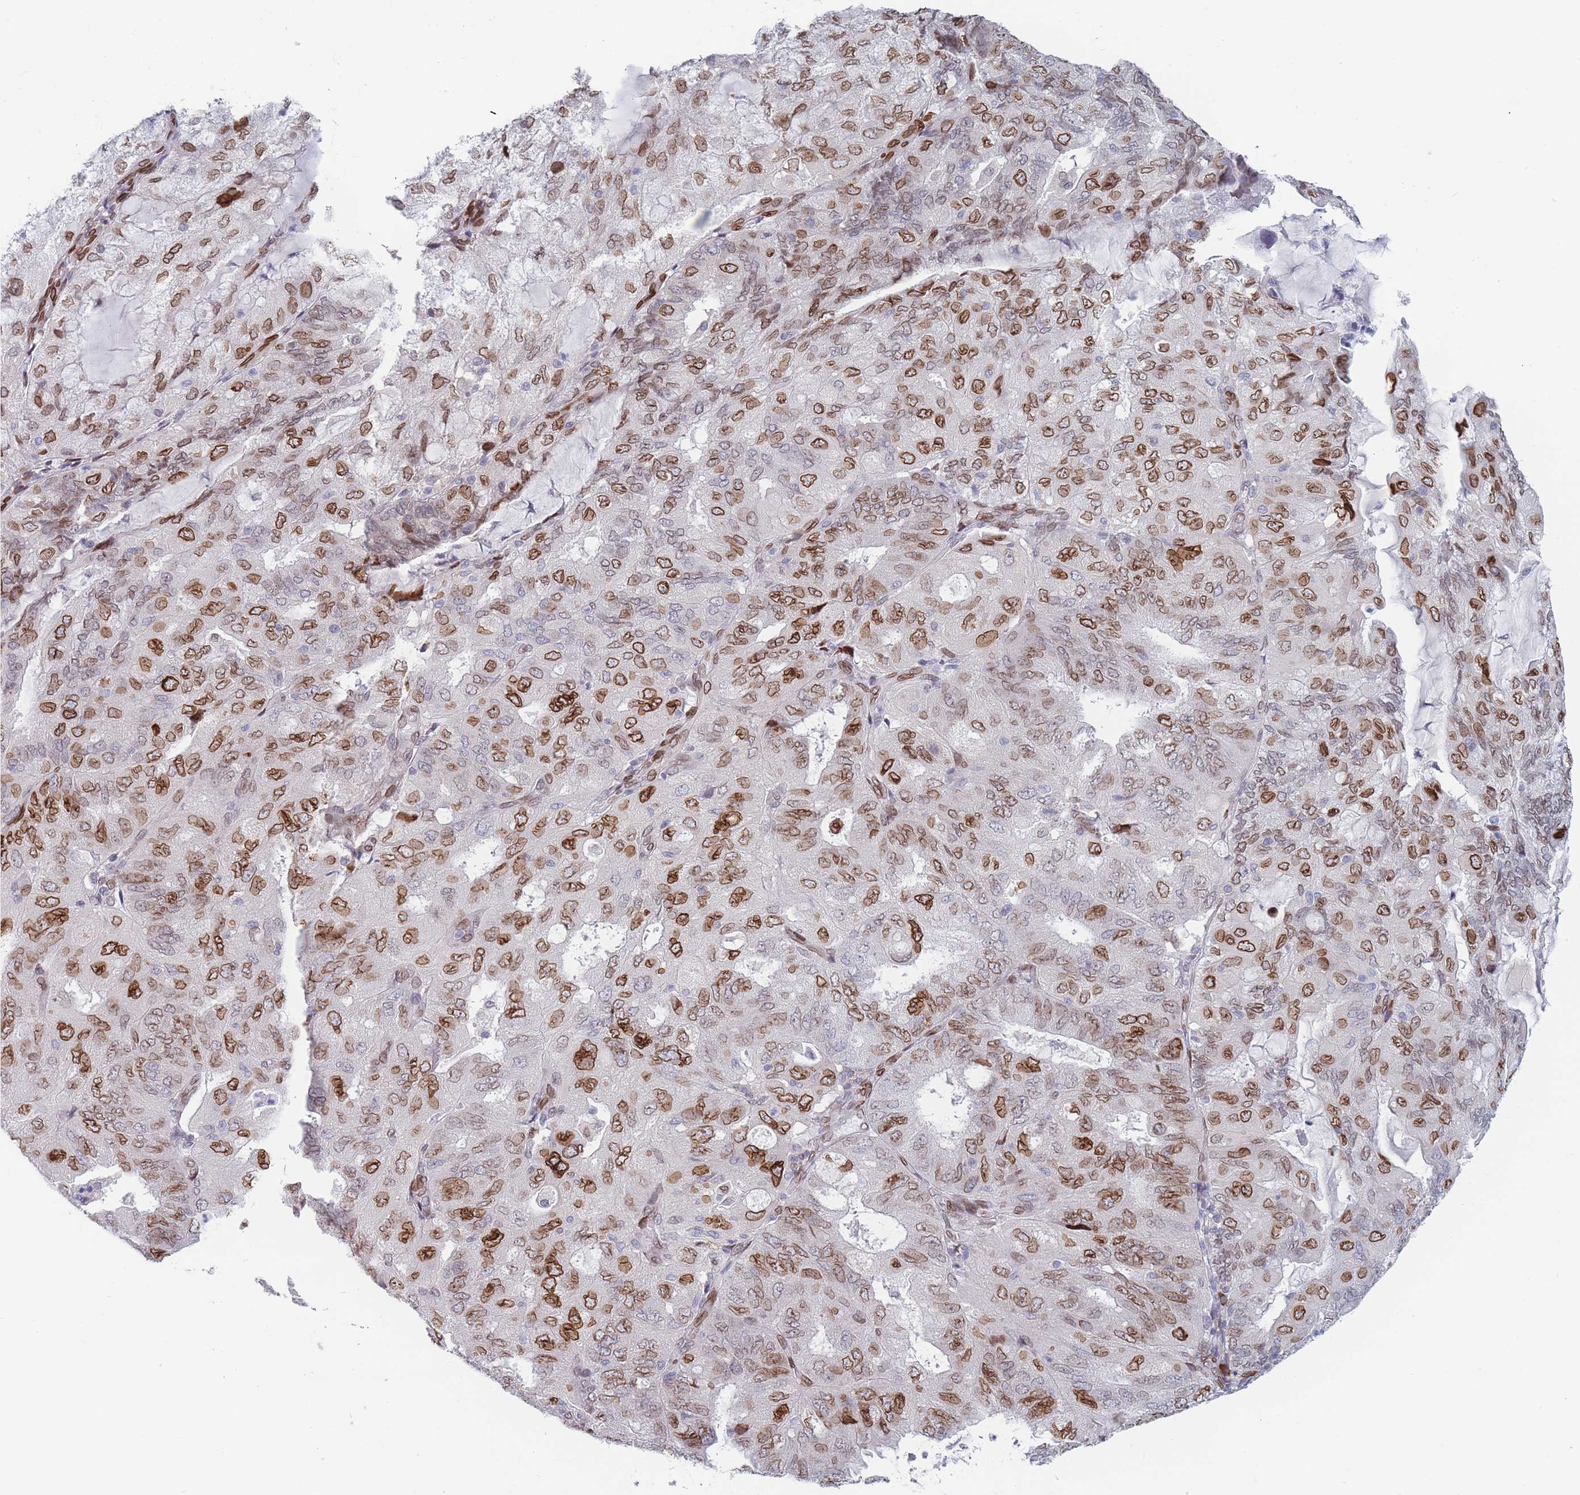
{"staining": {"intensity": "strong", "quantity": "25%-75%", "location": "cytoplasmic/membranous,nuclear"}, "tissue": "endometrial cancer", "cell_type": "Tumor cells", "image_type": "cancer", "snomed": [{"axis": "morphology", "description": "Adenocarcinoma, NOS"}, {"axis": "topography", "description": "Endometrium"}], "caption": "Immunohistochemical staining of human endometrial adenocarcinoma shows strong cytoplasmic/membranous and nuclear protein expression in approximately 25%-75% of tumor cells.", "gene": "ZBTB1", "patient": {"sex": "female", "age": 81}}